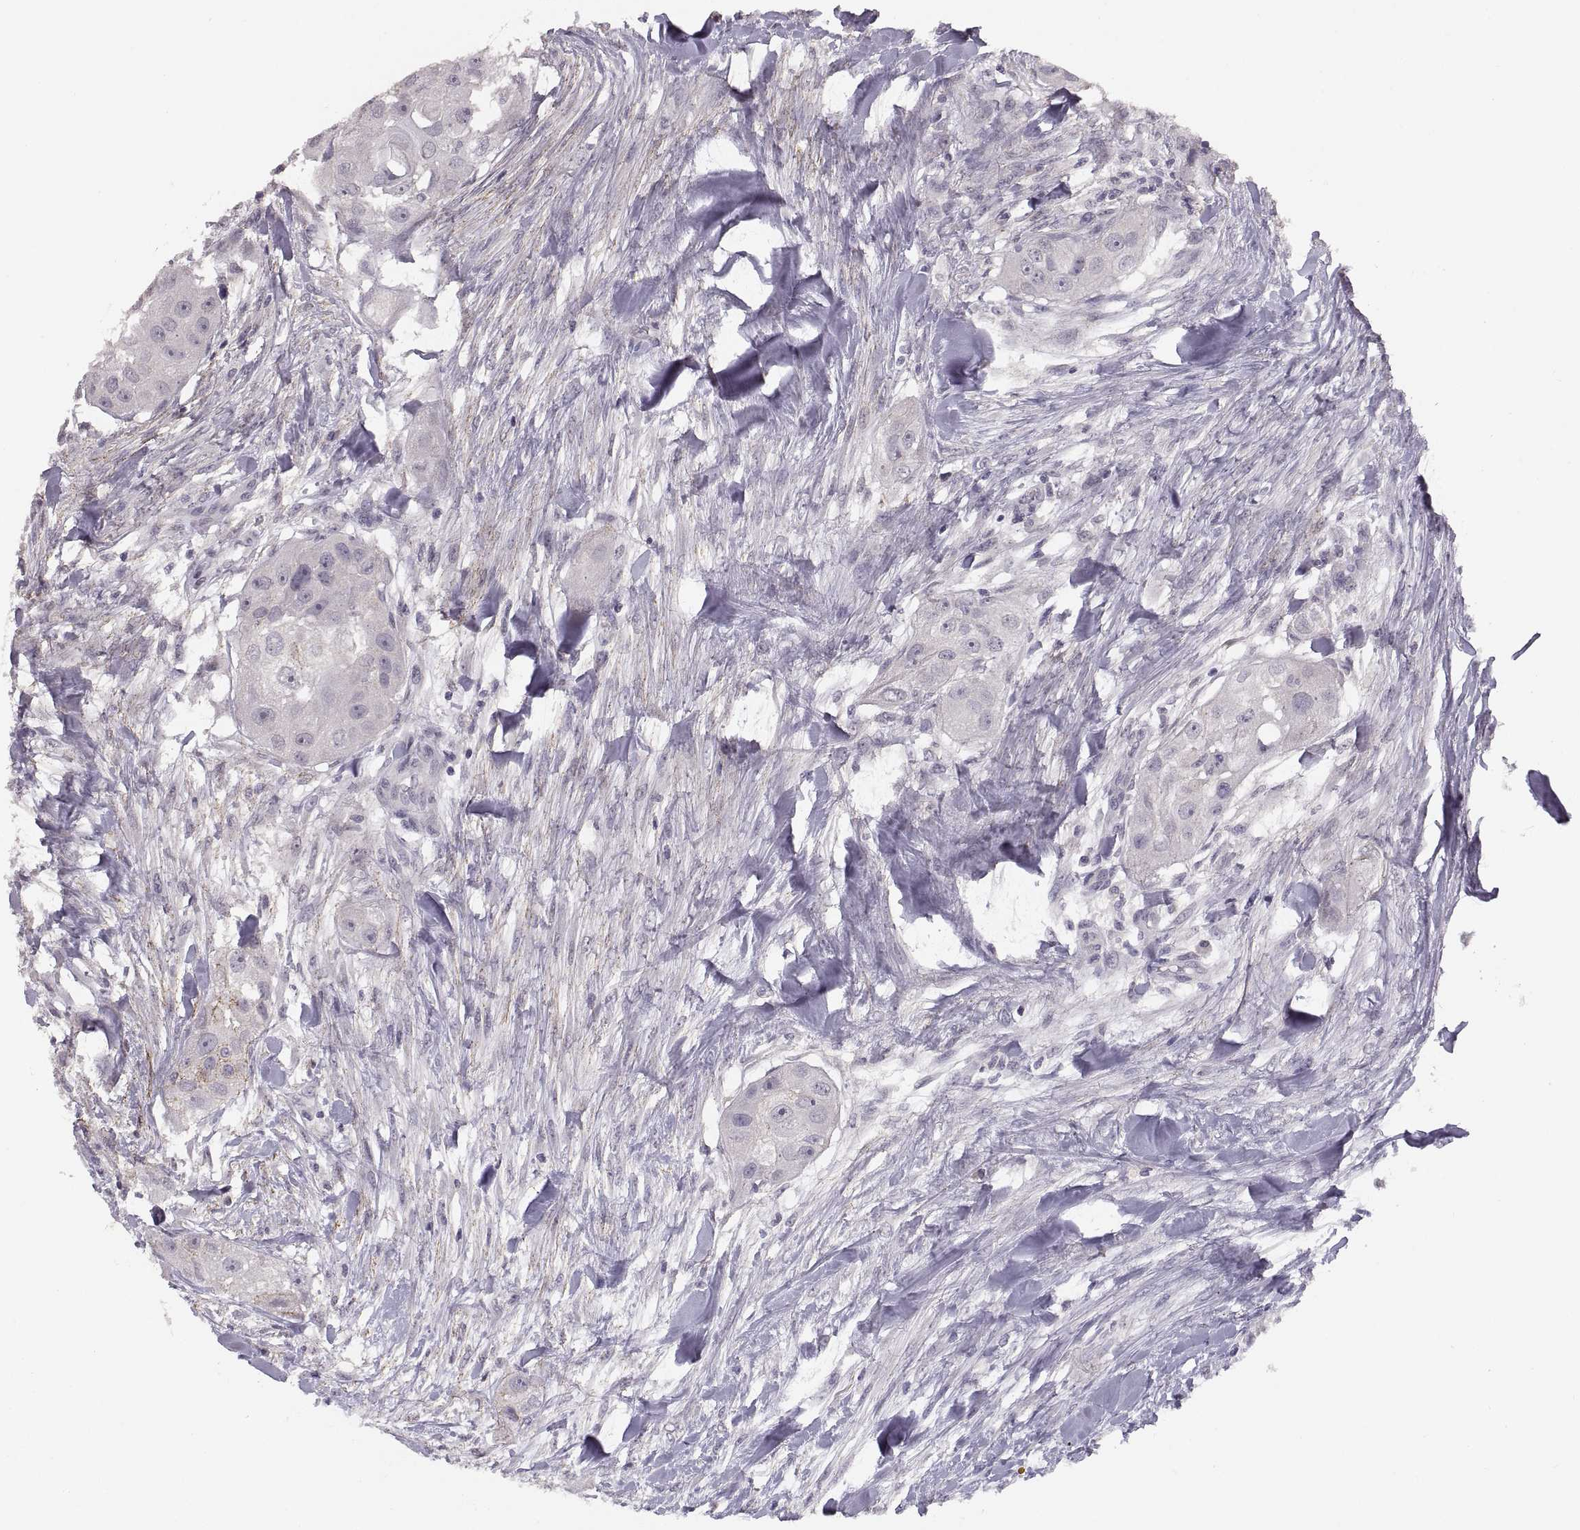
{"staining": {"intensity": "negative", "quantity": "none", "location": "none"}, "tissue": "head and neck cancer", "cell_type": "Tumor cells", "image_type": "cancer", "snomed": [{"axis": "morphology", "description": "Squamous cell carcinoma, NOS"}, {"axis": "topography", "description": "Head-Neck"}], "caption": "An IHC photomicrograph of head and neck squamous cell carcinoma is shown. There is no staining in tumor cells of head and neck squamous cell carcinoma. (DAB (3,3'-diaminobenzidine) immunohistochemistry (IHC) visualized using brightfield microscopy, high magnification).", "gene": "CDH2", "patient": {"sex": "male", "age": 51}}